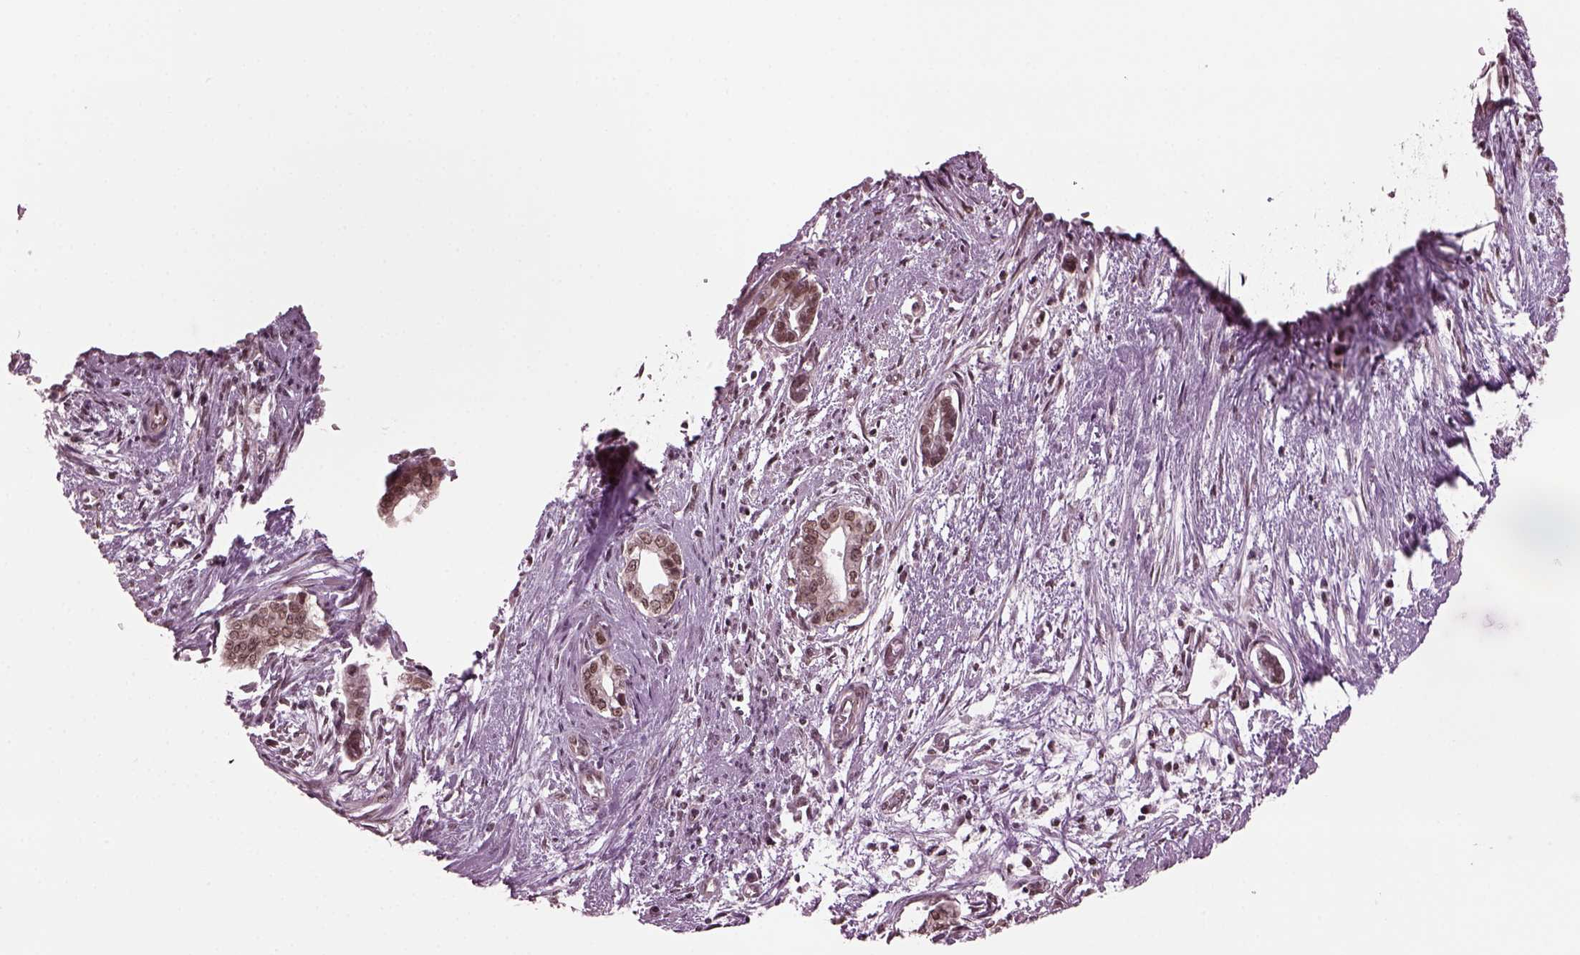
{"staining": {"intensity": "weak", "quantity": ">75%", "location": "nuclear"}, "tissue": "cervical cancer", "cell_type": "Tumor cells", "image_type": "cancer", "snomed": [{"axis": "morphology", "description": "Adenocarcinoma, NOS"}, {"axis": "topography", "description": "Cervix"}], "caption": "High-power microscopy captured an immunohistochemistry (IHC) micrograph of cervical cancer, revealing weak nuclear staining in about >75% of tumor cells.", "gene": "RUVBL2", "patient": {"sex": "female", "age": 62}}